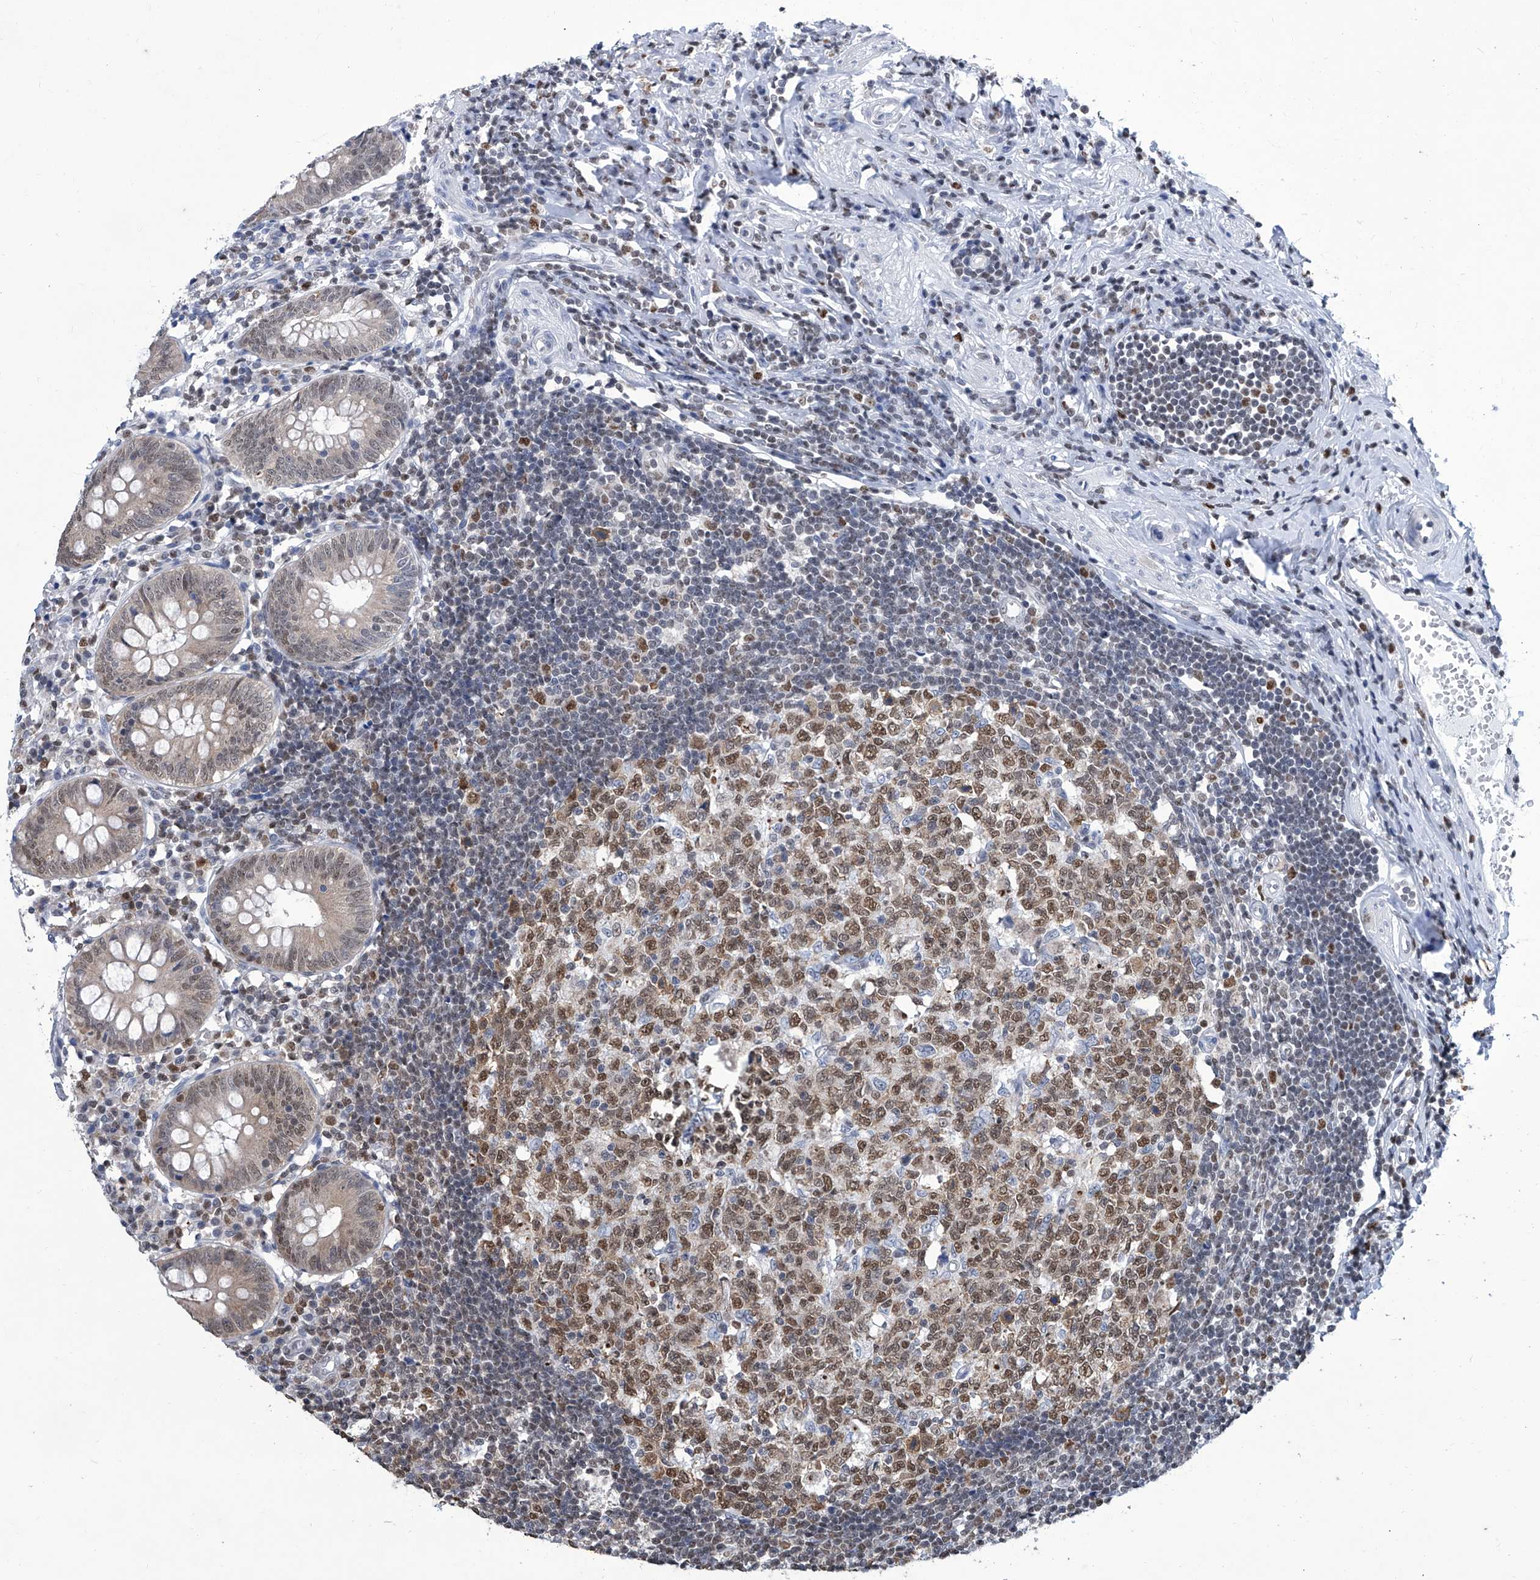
{"staining": {"intensity": "moderate", "quantity": ">75%", "location": "nuclear"}, "tissue": "appendix", "cell_type": "Glandular cells", "image_type": "normal", "snomed": [{"axis": "morphology", "description": "Normal tissue, NOS"}, {"axis": "topography", "description": "Appendix"}], "caption": "Protein staining displays moderate nuclear staining in about >75% of glandular cells in normal appendix.", "gene": "SREBF2", "patient": {"sex": "female", "age": 54}}